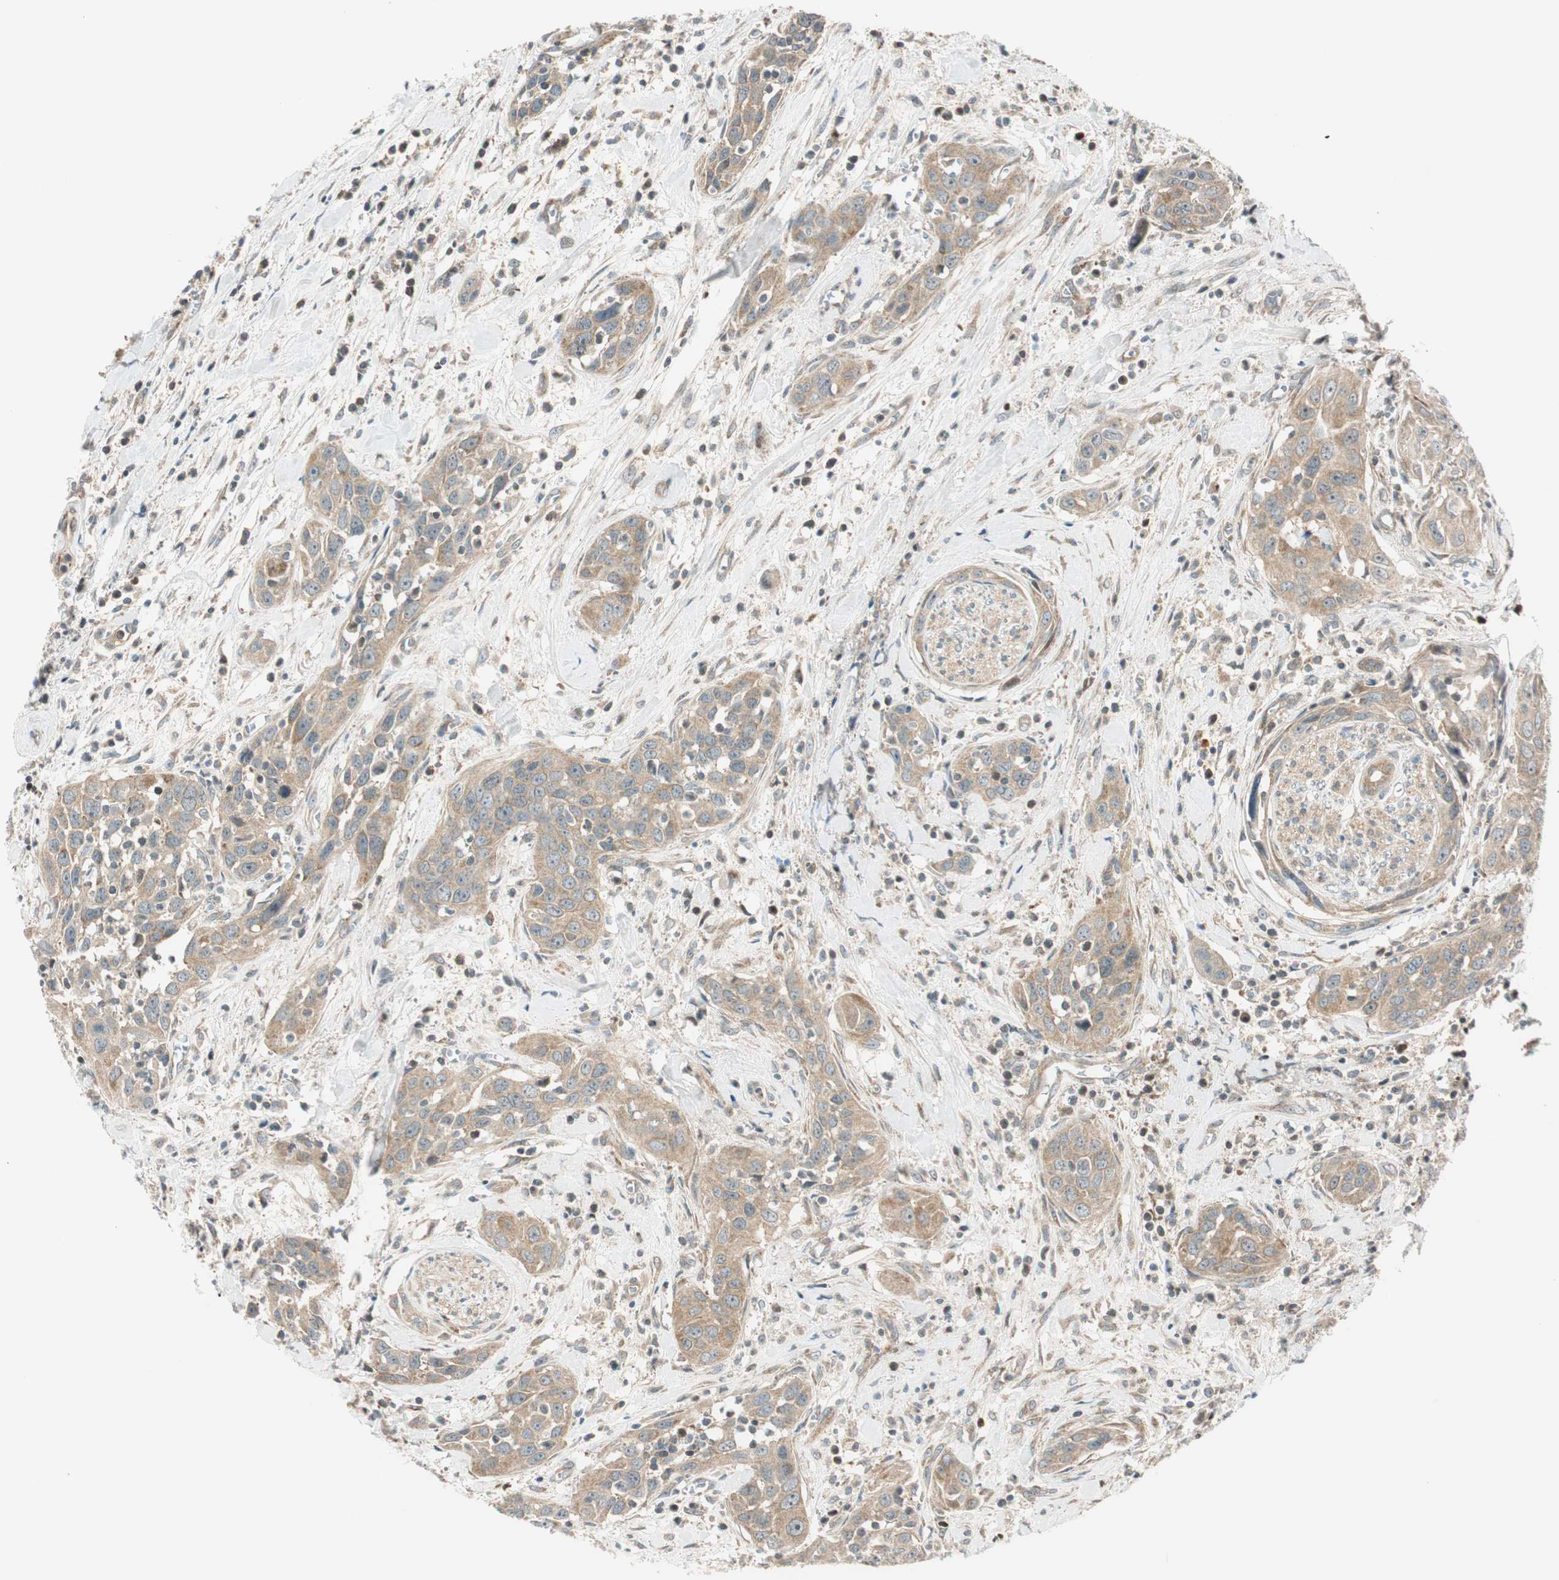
{"staining": {"intensity": "moderate", "quantity": ">75%", "location": "cytoplasmic/membranous"}, "tissue": "head and neck cancer", "cell_type": "Tumor cells", "image_type": "cancer", "snomed": [{"axis": "morphology", "description": "Squamous cell carcinoma, NOS"}, {"axis": "topography", "description": "Oral tissue"}, {"axis": "topography", "description": "Head-Neck"}], "caption": "Immunohistochemical staining of human head and neck squamous cell carcinoma displays medium levels of moderate cytoplasmic/membranous protein expression in approximately >75% of tumor cells.", "gene": "ABI1", "patient": {"sex": "female", "age": 50}}